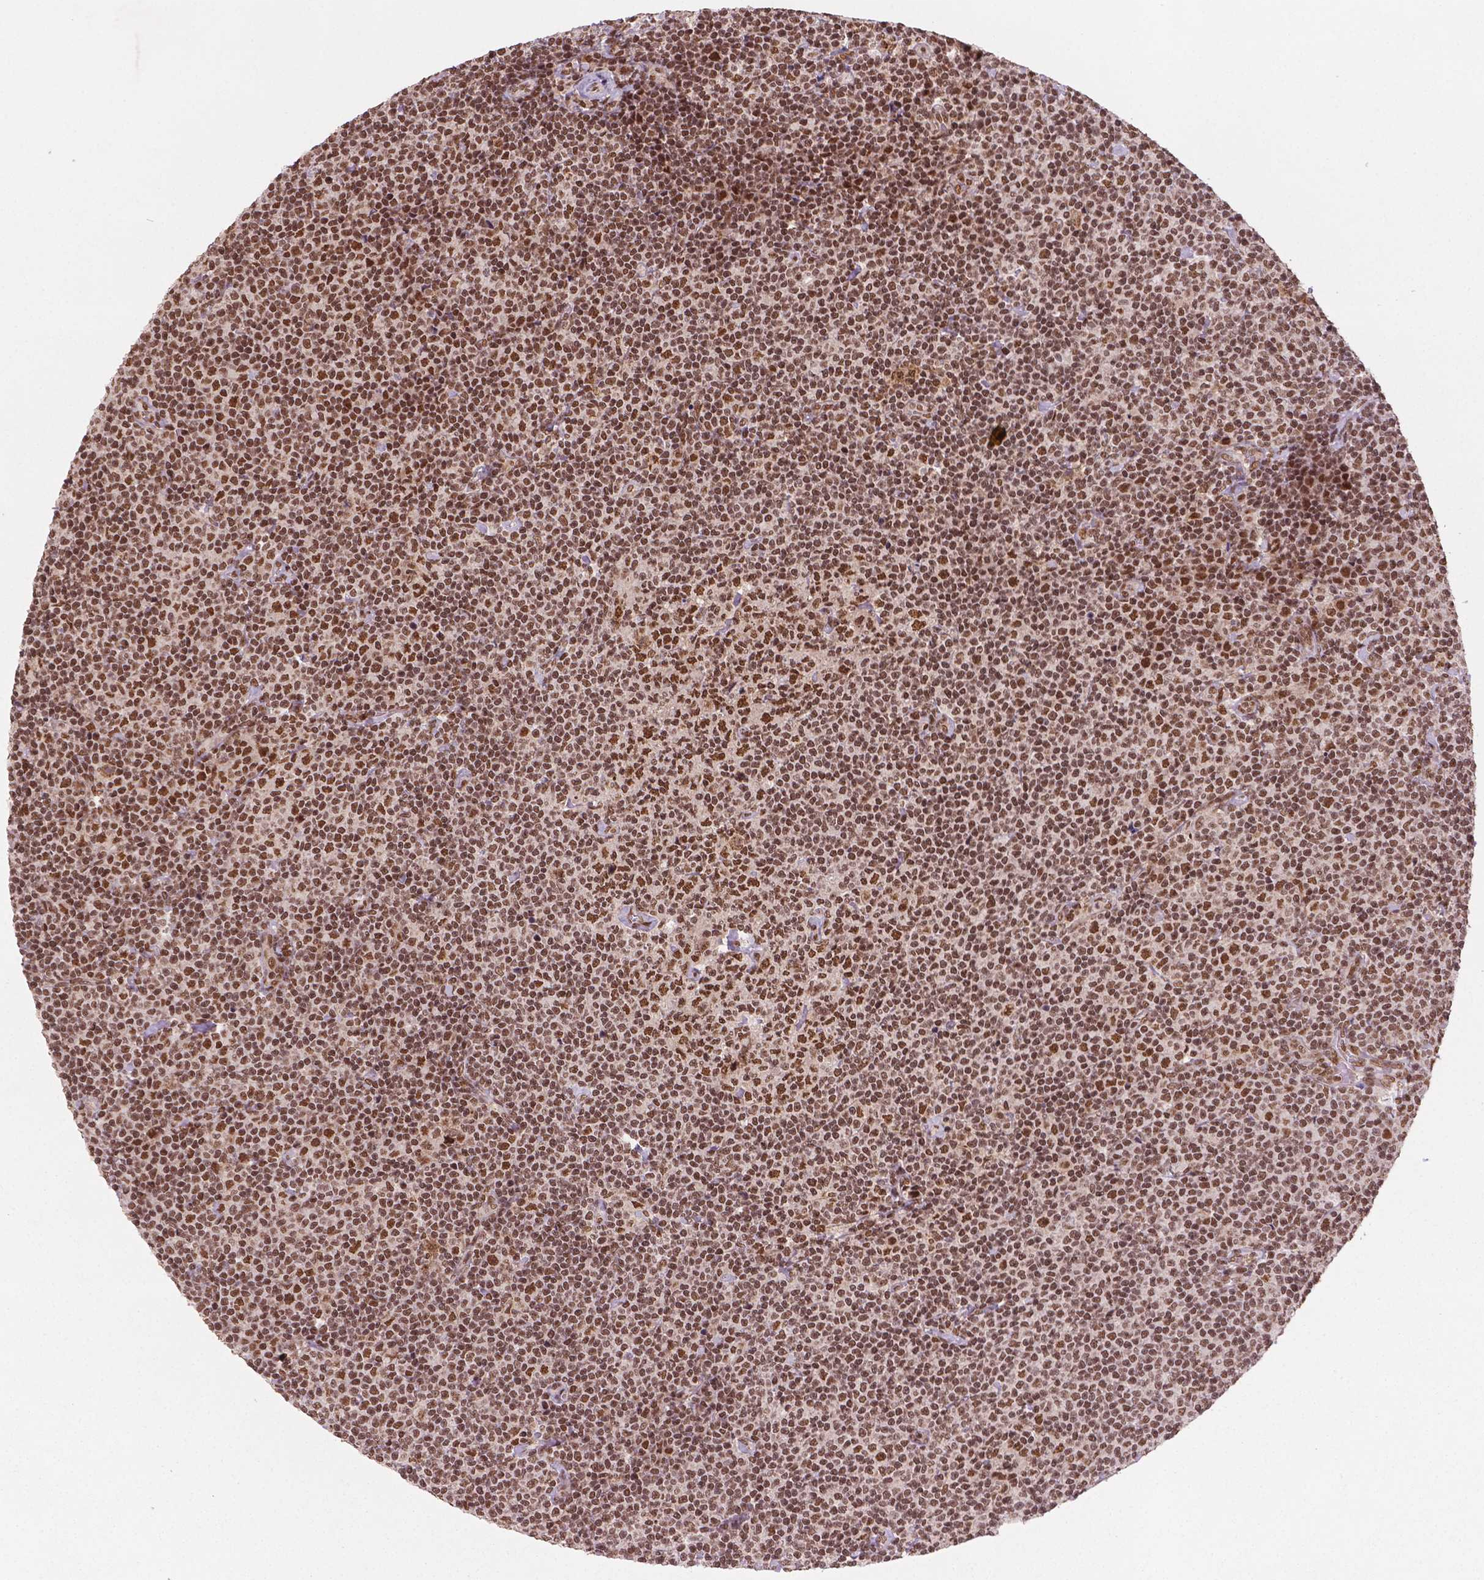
{"staining": {"intensity": "moderate", "quantity": ">75%", "location": "nuclear"}, "tissue": "lymphoma", "cell_type": "Tumor cells", "image_type": "cancer", "snomed": [{"axis": "morphology", "description": "Malignant lymphoma, non-Hodgkin's type, Low grade"}, {"axis": "topography", "description": "Lymph node"}], "caption": "This micrograph exhibits immunohistochemistry (IHC) staining of human lymphoma, with medium moderate nuclear expression in about >75% of tumor cells.", "gene": "SIRT6", "patient": {"sex": "male", "age": 81}}